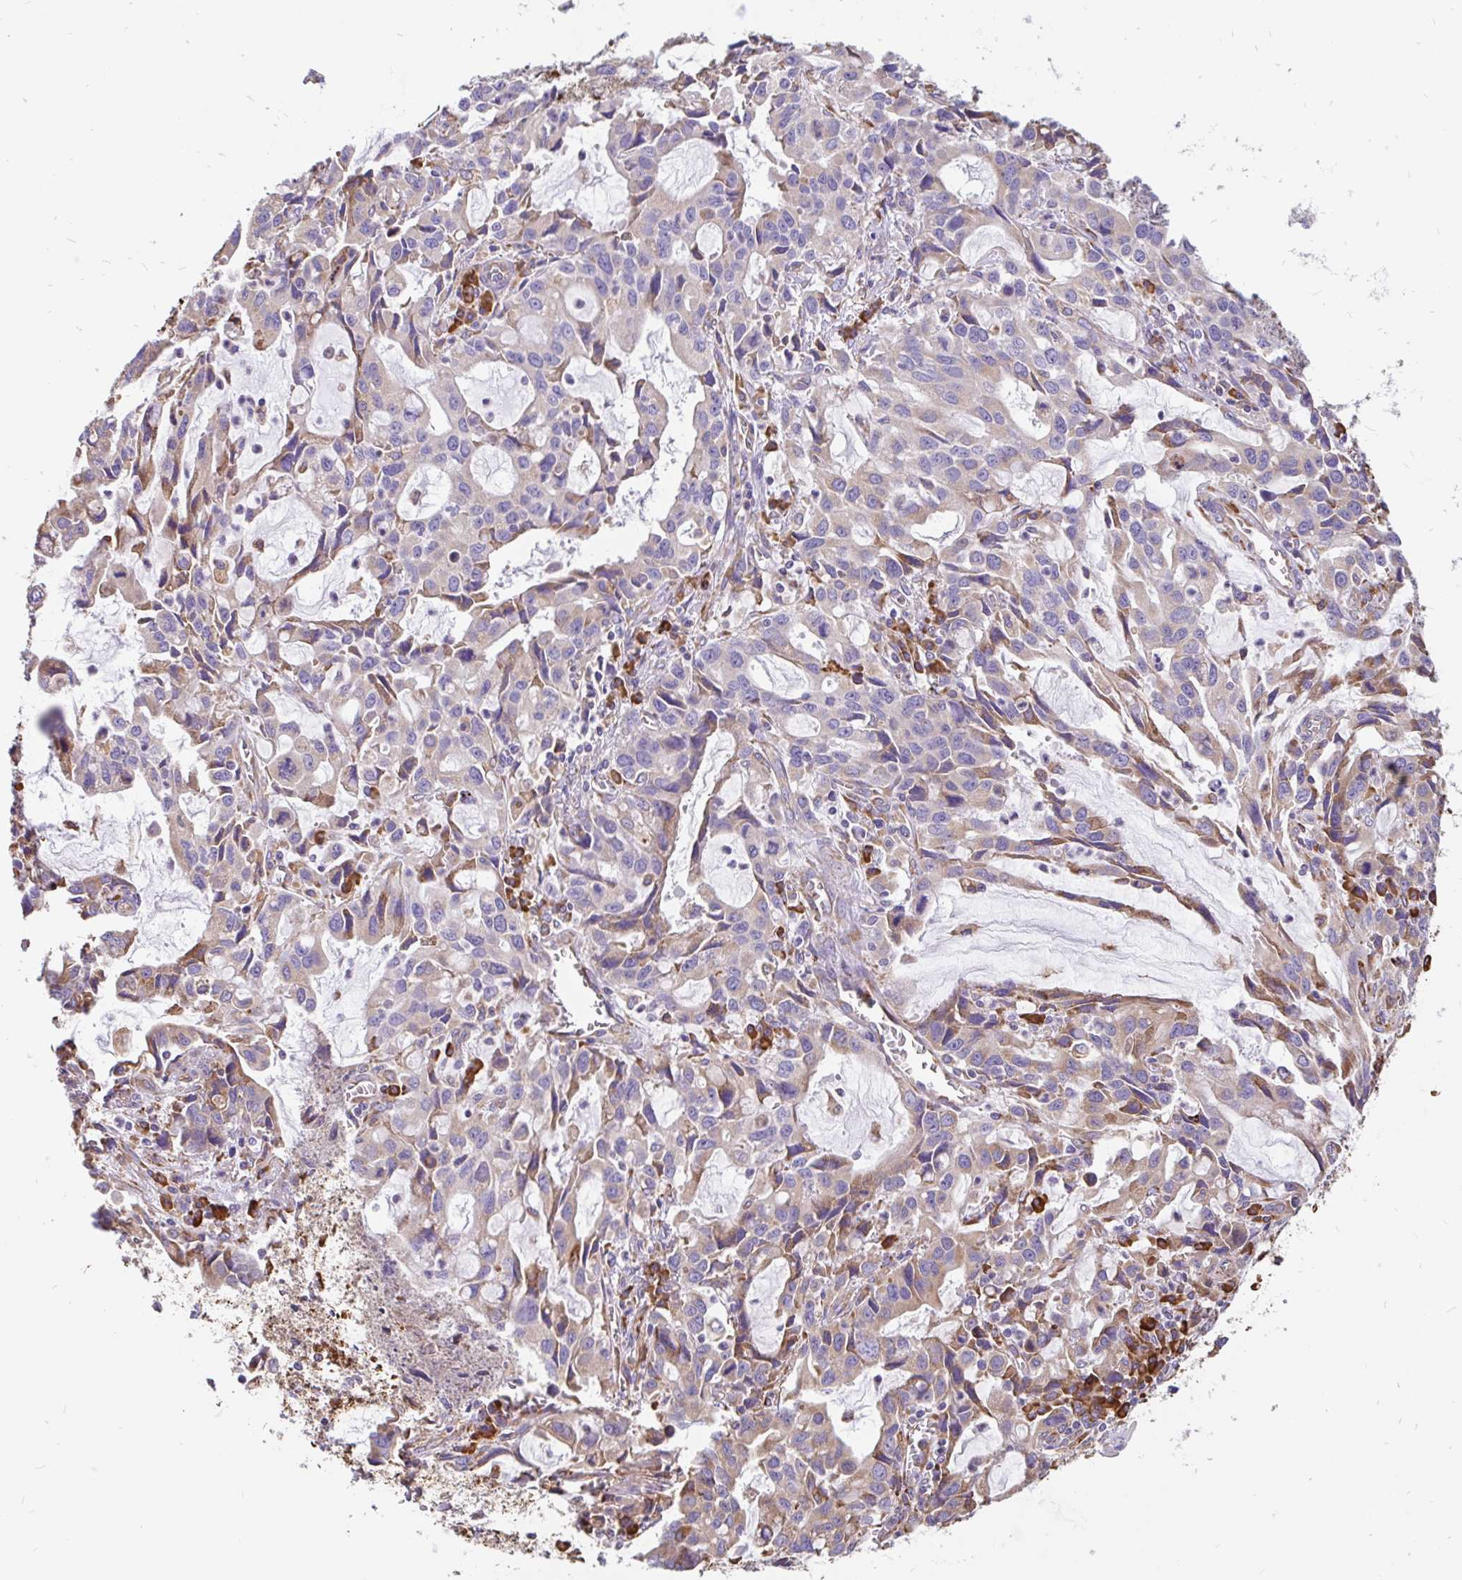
{"staining": {"intensity": "moderate", "quantity": "<25%", "location": "cytoplasmic/membranous"}, "tissue": "stomach cancer", "cell_type": "Tumor cells", "image_type": "cancer", "snomed": [{"axis": "morphology", "description": "Adenocarcinoma, NOS"}, {"axis": "topography", "description": "Stomach, upper"}], "caption": "Immunohistochemical staining of human stomach adenocarcinoma shows moderate cytoplasmic/membranous protein positivity in about <25% of tumor cells.", "gene": "EML5", "patient": {"sex": "male", "age": 85}}